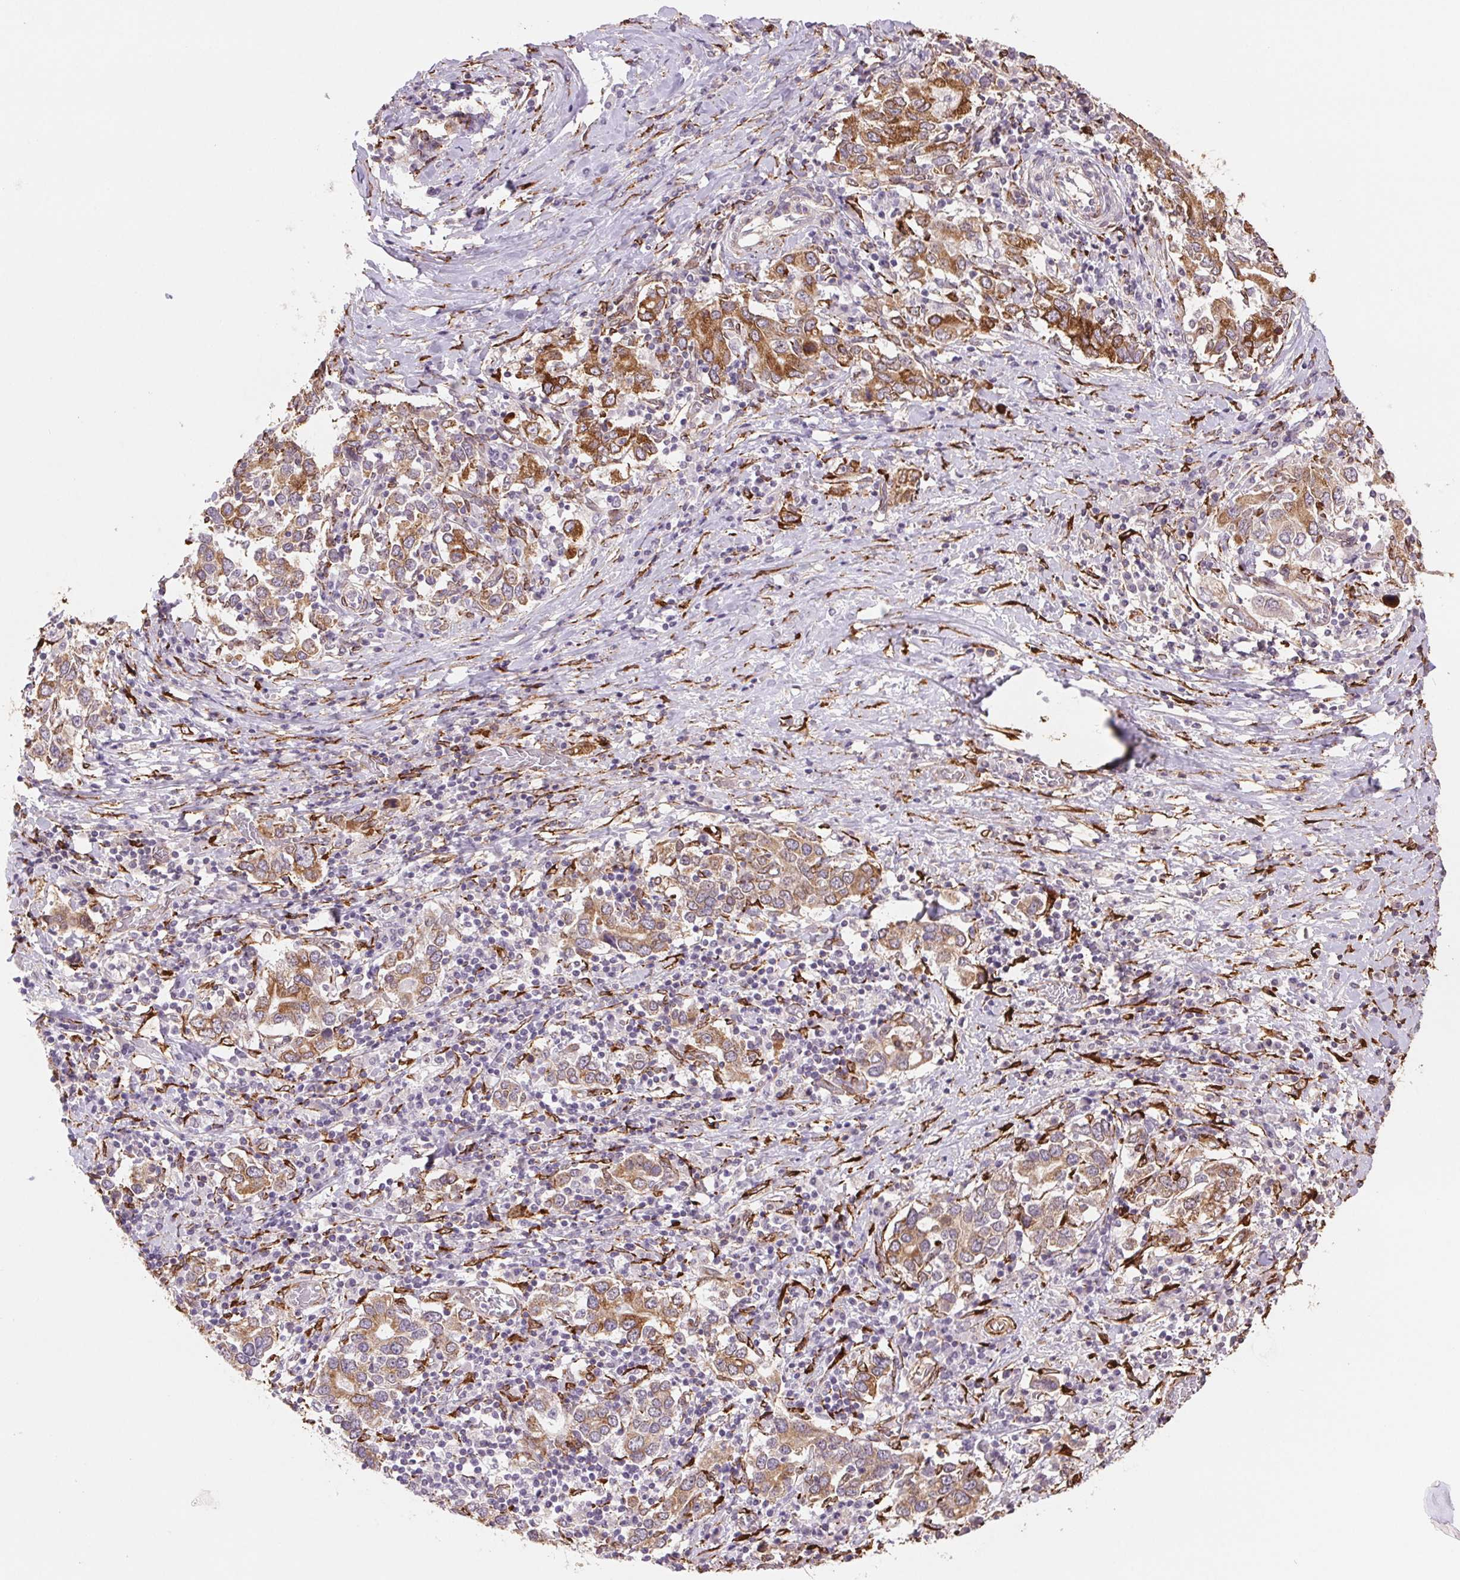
{"staining": {"intensity": "moderate", "quantity": ">75%", "location": "cytoplasmic/membranous"}, "tissue": "stomach cancer", "cell_type": "Tumor cells", "image_type": "cancer", "snomed": [{"axis": "morphology", "description": "Adenocarcinoma, NOS"}, {"axis": "topography", "description": "Stomach, upper"}, {"axis": "topography", "description": "Stomach"}], "caption": "High-magnification brightfield microscopy of stomach cancer stained with DAB (3,3'-diaminobenzidine) (brown) and counterstained with hematoxylin (blue). tumor cells exhibit moderate cytoplasmic/membranous positivity is seen in approximately>75% of cells. (DAB IHC, brown staining for protein, blue staining for nuclei).", "gene": "FKBP10", "patient": {"sex": "male", "age": 62}}